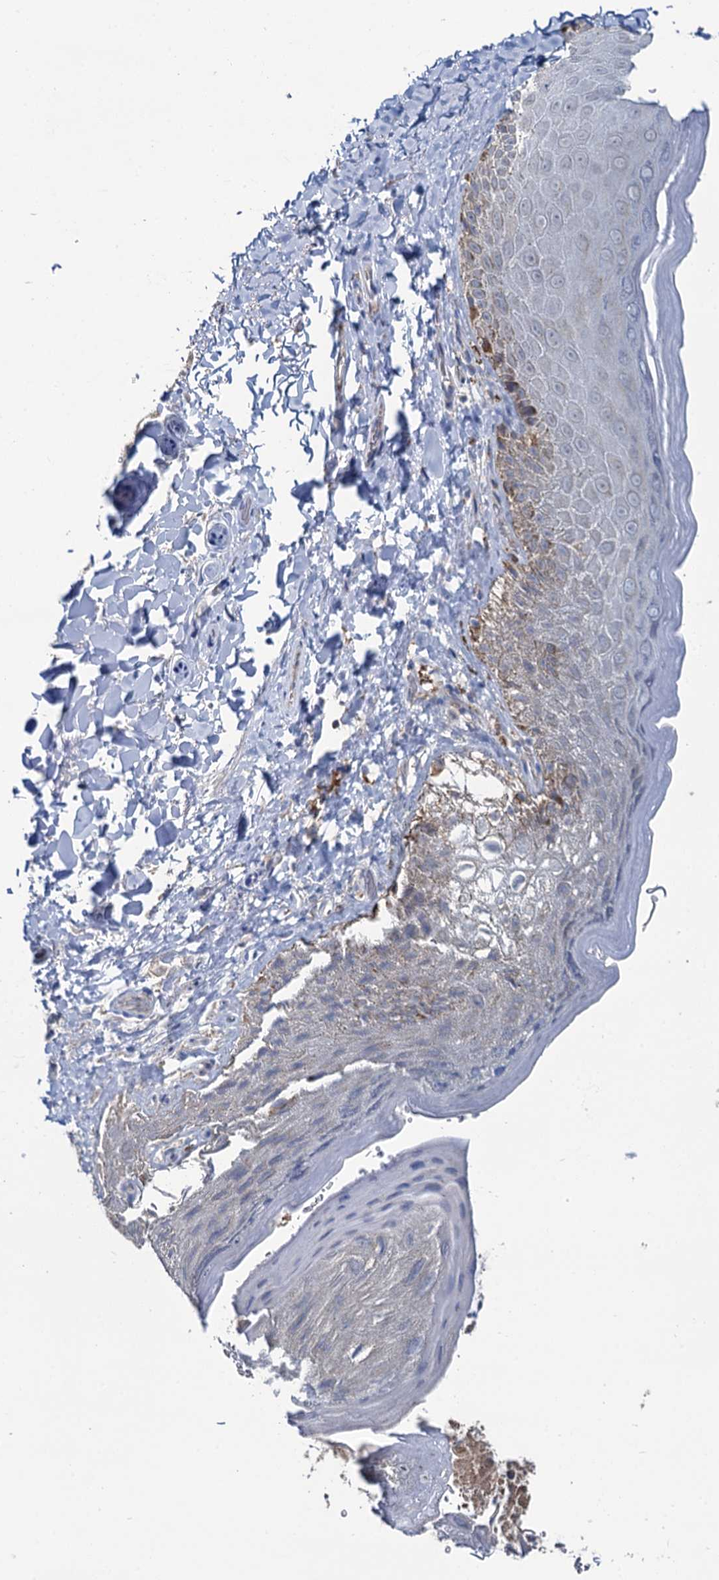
{"staining": {"intensity": "negative", "quantity": "none", "location": "none"}, "tissue": "skin", "cell_type": "Epidermal cells", "image_type": "normal", "snomed": [{"axis": "morphology", "description": "Normal tissue, NOS"}, {"axis": "topography", "description": "Anal"}], "caption": "Immunohistochemistry image of unremarkable skin: skin stained with DAB exhibits no significant protein expression in epidermal cells.", "gene": "METTL4", "patient": {"sex": "male", "age": 44}}